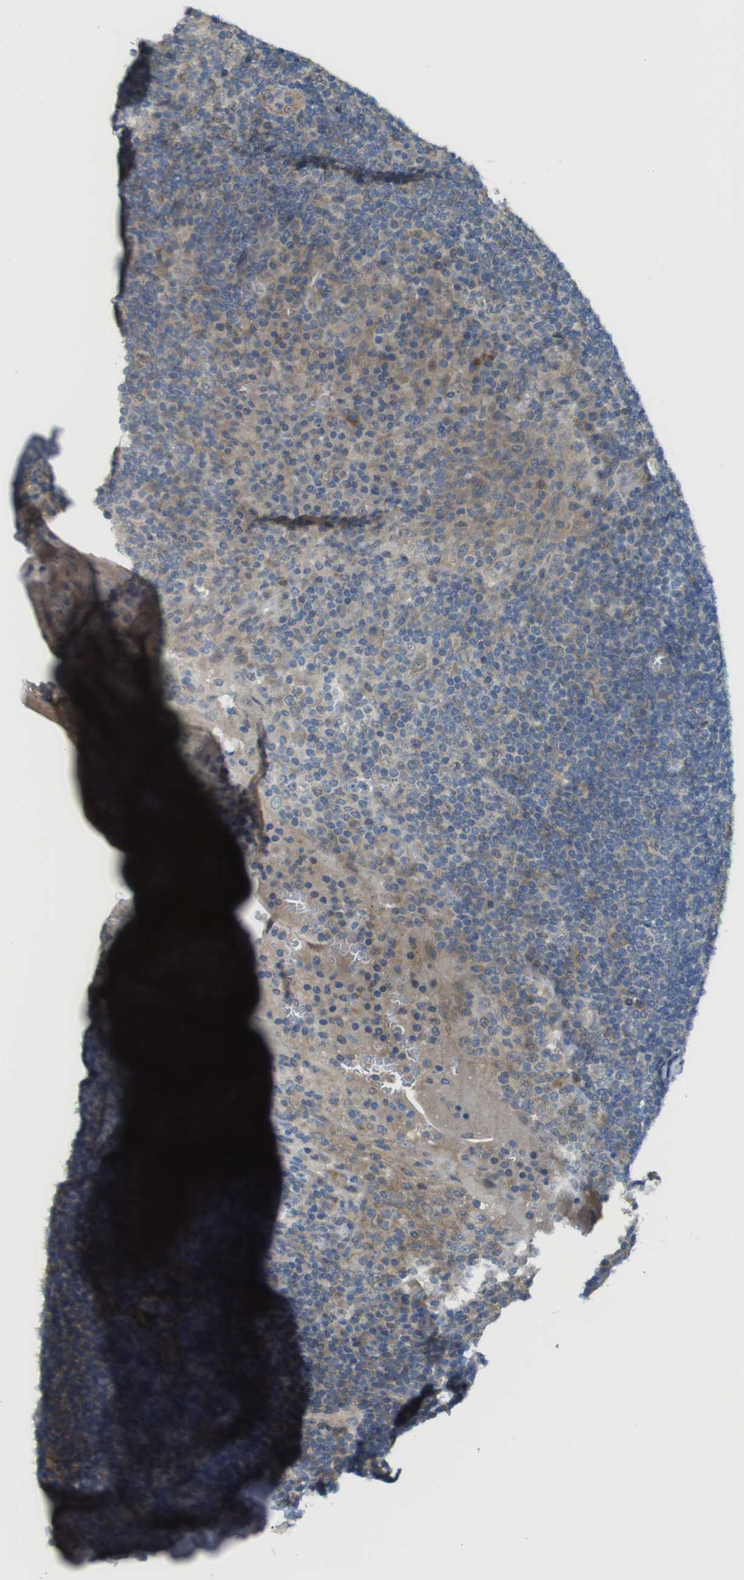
{"staining": {"intensity": "weak", "quantity": ">75%", "location": "cytoplasmic/membranous"}, "tissue": "tonsil", "cell_type": "Germinal center cells", "image_type": "normal", "snomed": [{"axis": "morphology", "description": "Normal tissue, NOS"}, {"axis": "topography", "description": "Tonsil"}], "caption": "Human tonsil stained for a protein (brown) shows weak cytoplasmic/membranous positive positivity in approximately >75% of germinal center cells.", "gene": "ABHD15", "patient": {"sex": "male", "age": 37}}